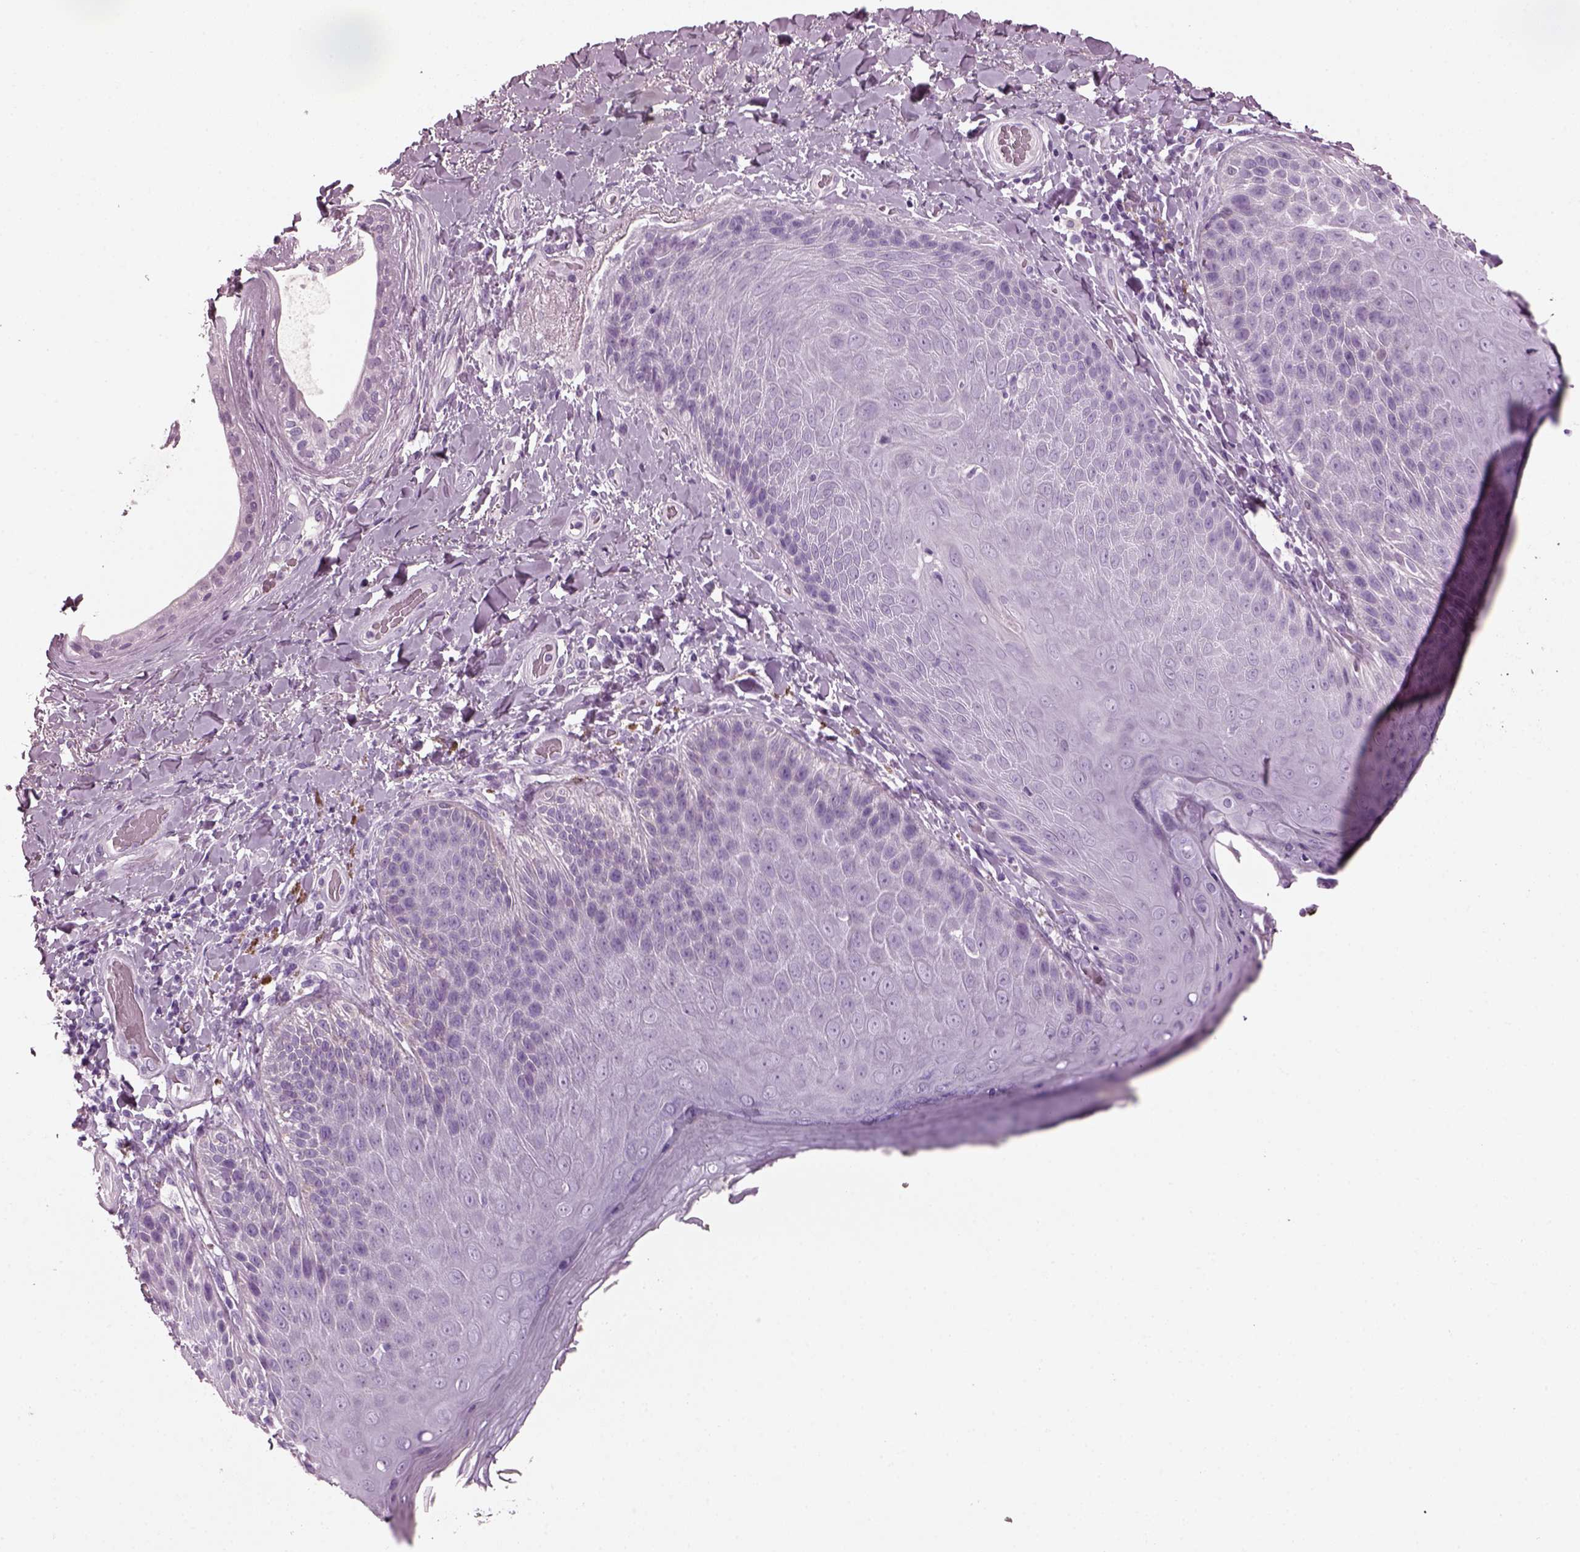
{"staining": {"intensity": "negative", "quantity": "none", "location": "none"}, "tissue": "skin", "cell_type": "Epidermal cells", "image_type": "normal", "snomed": [{"axis": "morphology", "description": "Normal tissue, NOS"}, {"axis": "topography", "description": "Anal"}], "caption": "Immunohistochemistry micrograph of normal skin stained for a protein (brown), which demonstrates no positivity in epidermal cells. The staining is performed using DAB (3,3'-diaminobenzidine) brown chromogen with nuclei counter-stained in using hematoxylin.", "gene": "KRTAP3", "patient": {"sex": "male", "age": 53}}